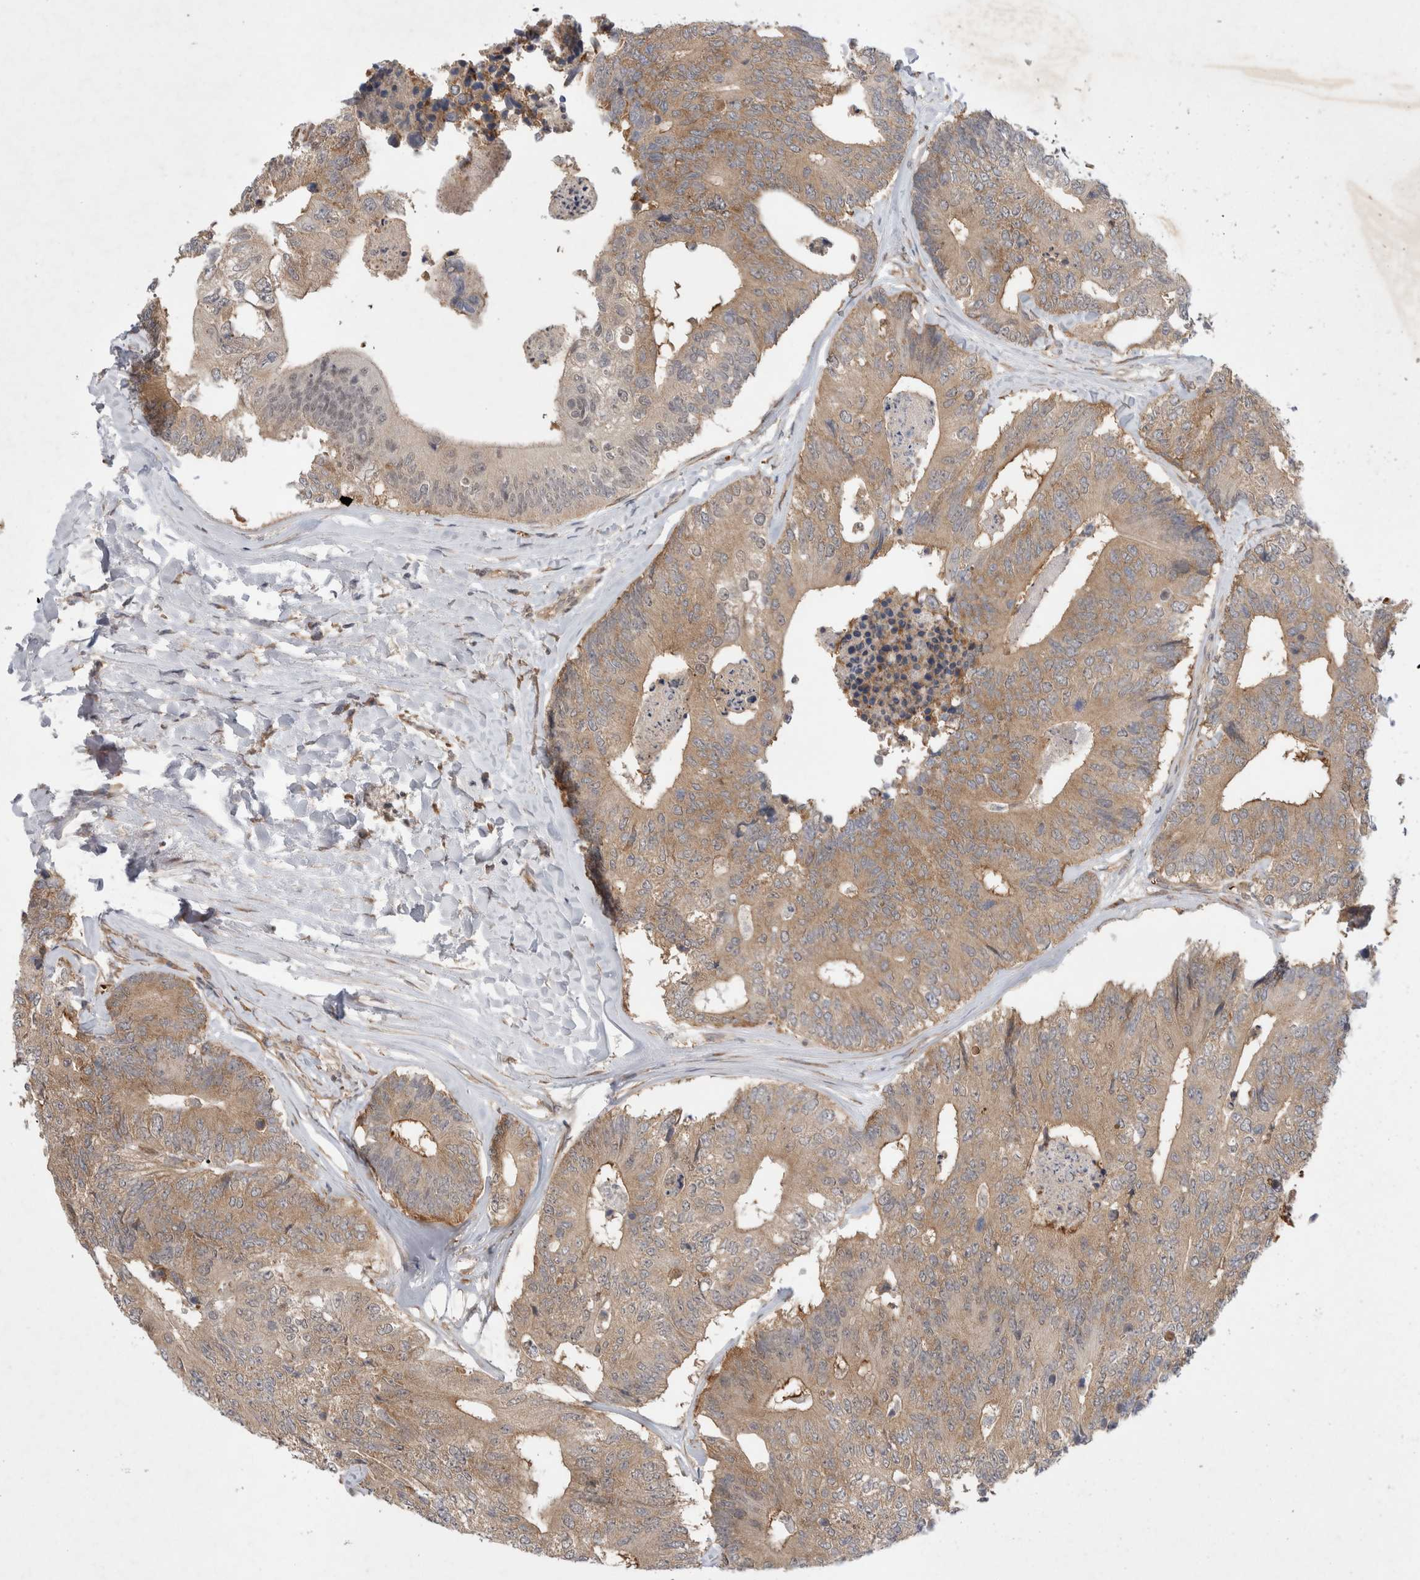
{"staining": {"intensity": "weak", "quantity": ">75%", "location": "cytoplasmic/membranous"}, "tissue": "colorectal cancer", "cell_type": "Tumor cells", "image_type": "cancer", "snomed": [{"axis": "morphology", "description": "Adenocarcinoma, NOS"}, {"axis": "topography", "description": "Colon"}], "caption": "The photomicrograph demonstrates a brown stain indicating the presence of a protein in the cytoplasmic/membranous of tumor cells in colorectal adenocarcinoma. Immunohistochemistry stains the protein of interest in brown and the nuclei are stained blue.", "gene": "EIF3E", "patient": {"sex": "female", "age": 67}}